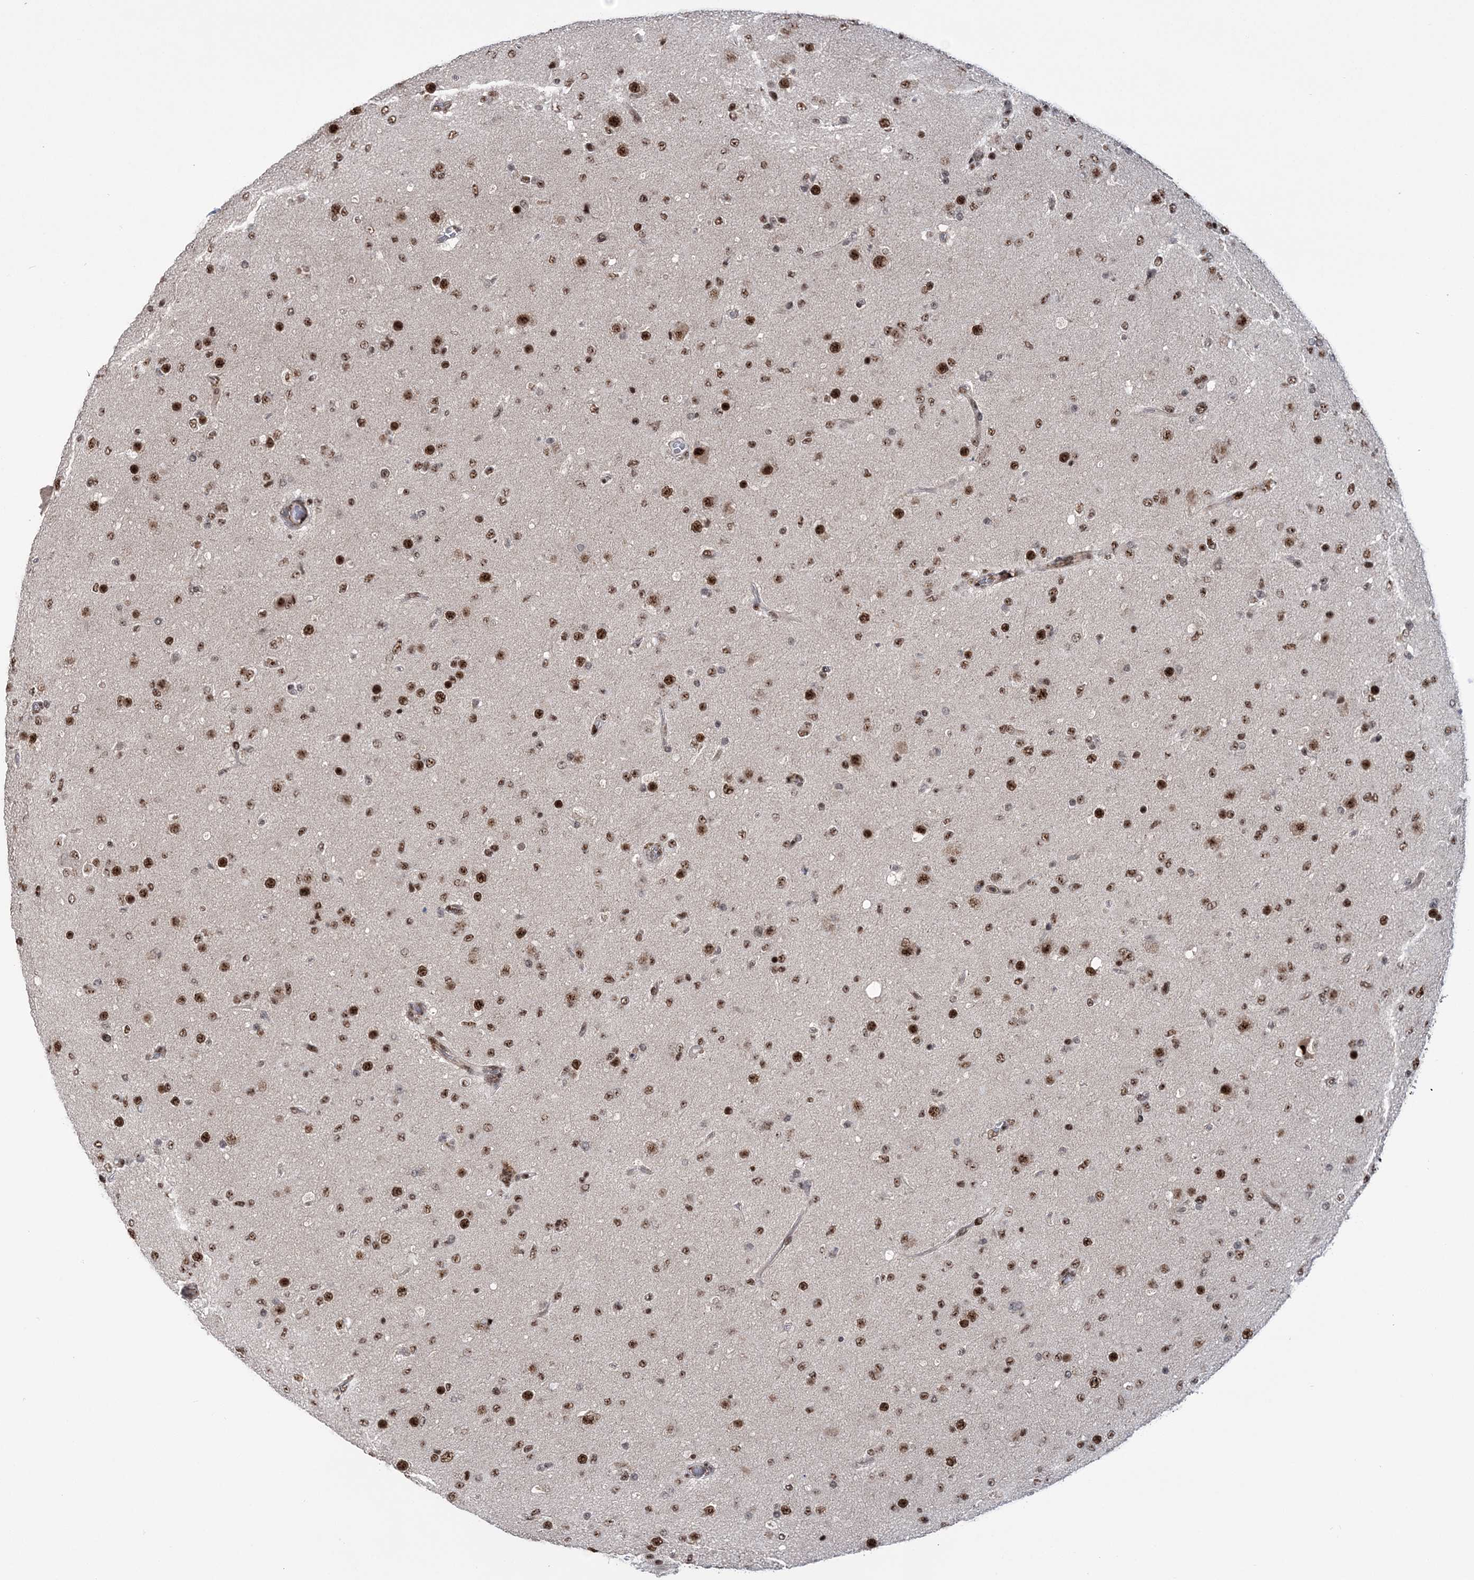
{"staining": {"intensity": "strong", "quantity": "25%-75%", "location": "nuclear"}, "tissue": "glioma", "cell_type": "Tumor cells", "image_type": "cancer", "snomed": [{"axis": "morphology", "description": "Glioma, malignant, Low grade"}, {"axis": "topography", "description": "Brain"}], "caption": "Malignant glioma (low-grade) stained with immunohistochemistry (IHC) demonstrates strong nuclear staining in approximately 25%-75% of tumor cells.", "gene": "TATDN2", "patient": {"sex": "male", "age": 65}}